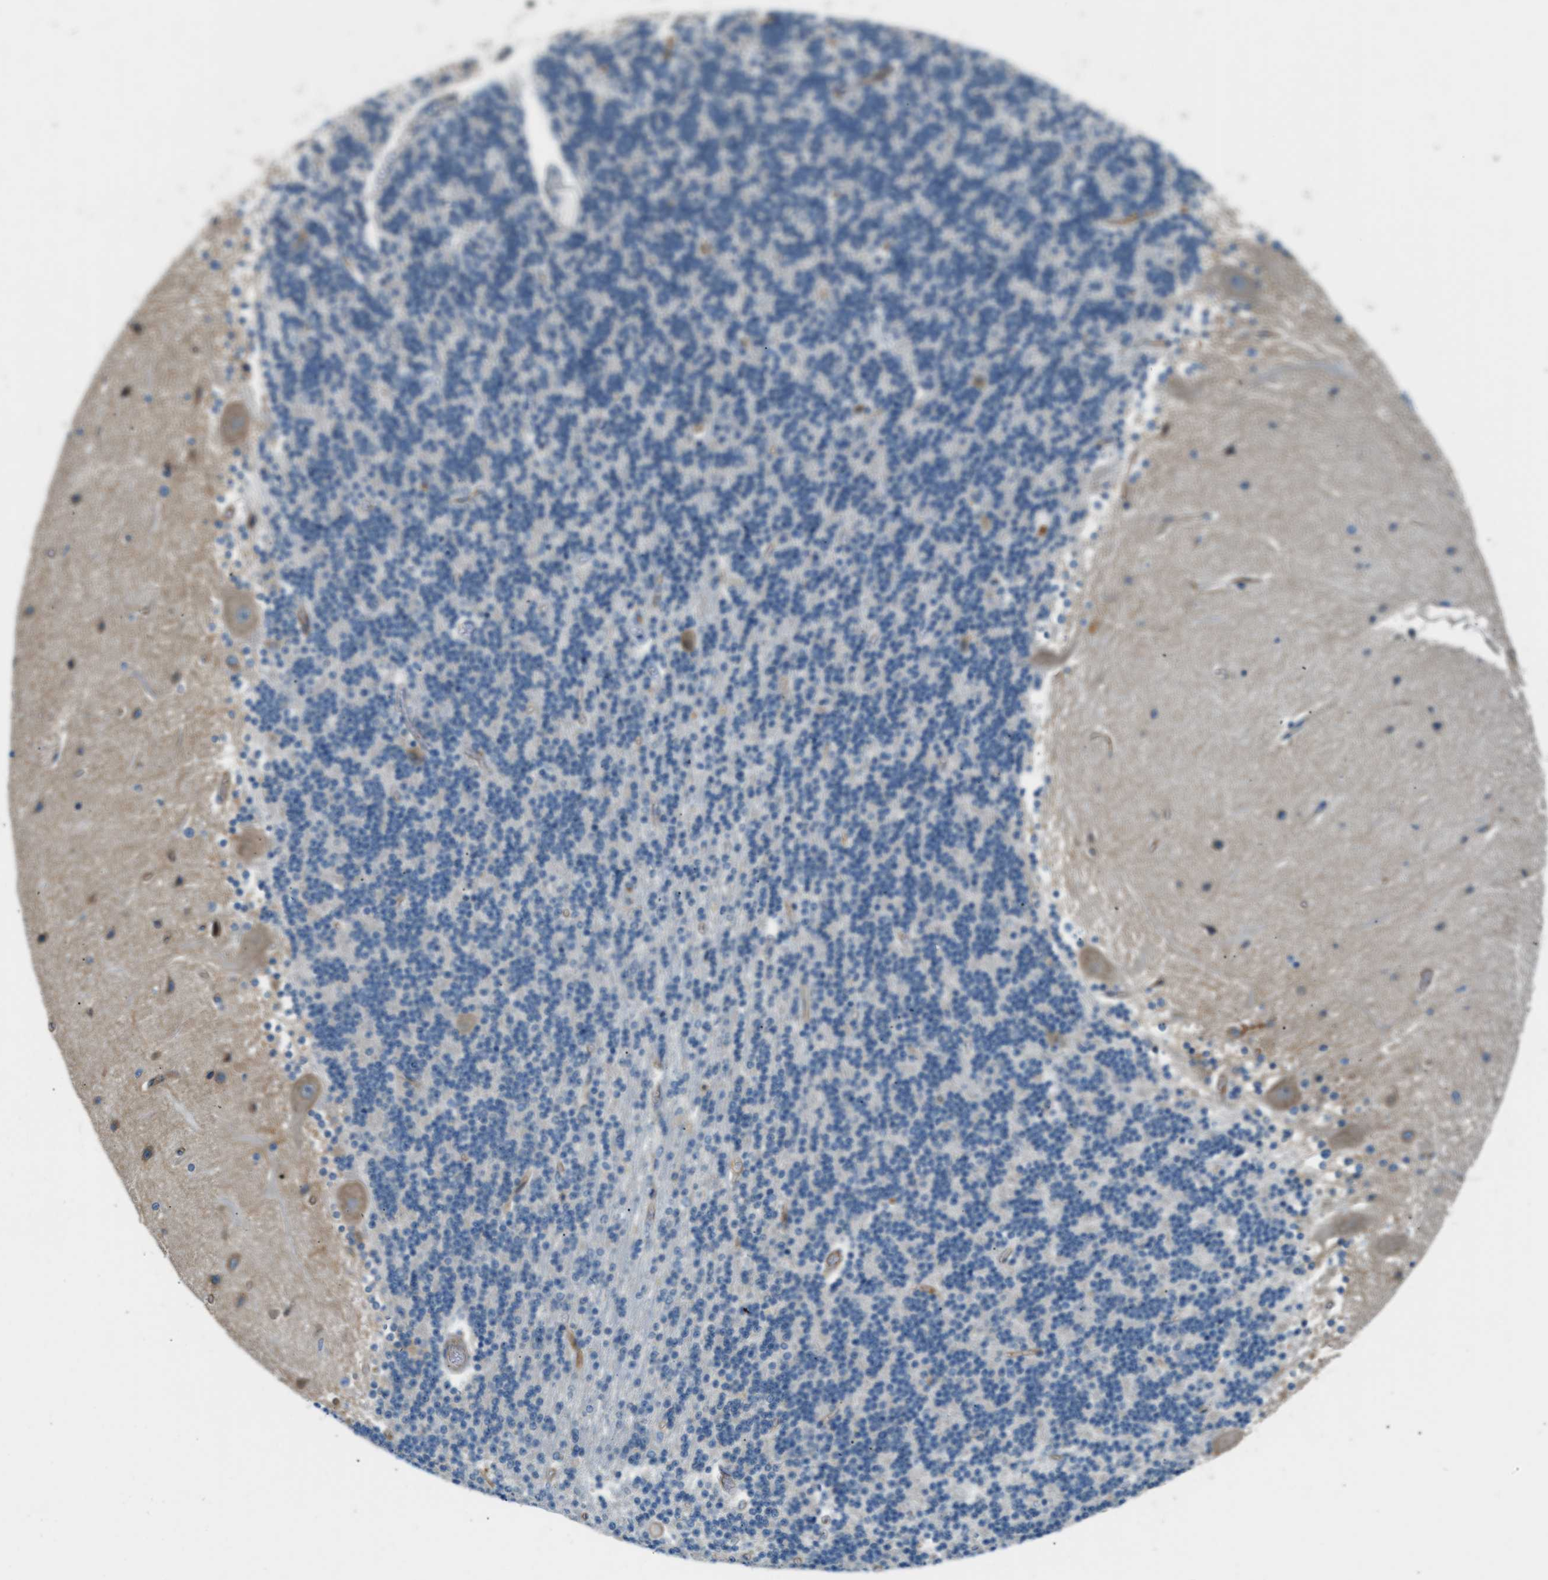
{"staining": {"intensity": "negative", "quantity": "none", "location": "none"}, "tissue": "cerebellum", "cell_type": "Cells in granular layer", "image_type": "normal", "snomed": [{"axis": "morphology", "description": "Normal tissue, NOS"}, {"axis": "topography", "description": "Cerebellum"}], "caption": "IHC histopathology image of unremarkable cerebellum stained for a protein (brown), which displays no positivity in cells in granular layer. (IHC, brightfield microscopy, high magnification).", "gene": "ZNF367", "patient": {"sex": "female", "age": 54}}